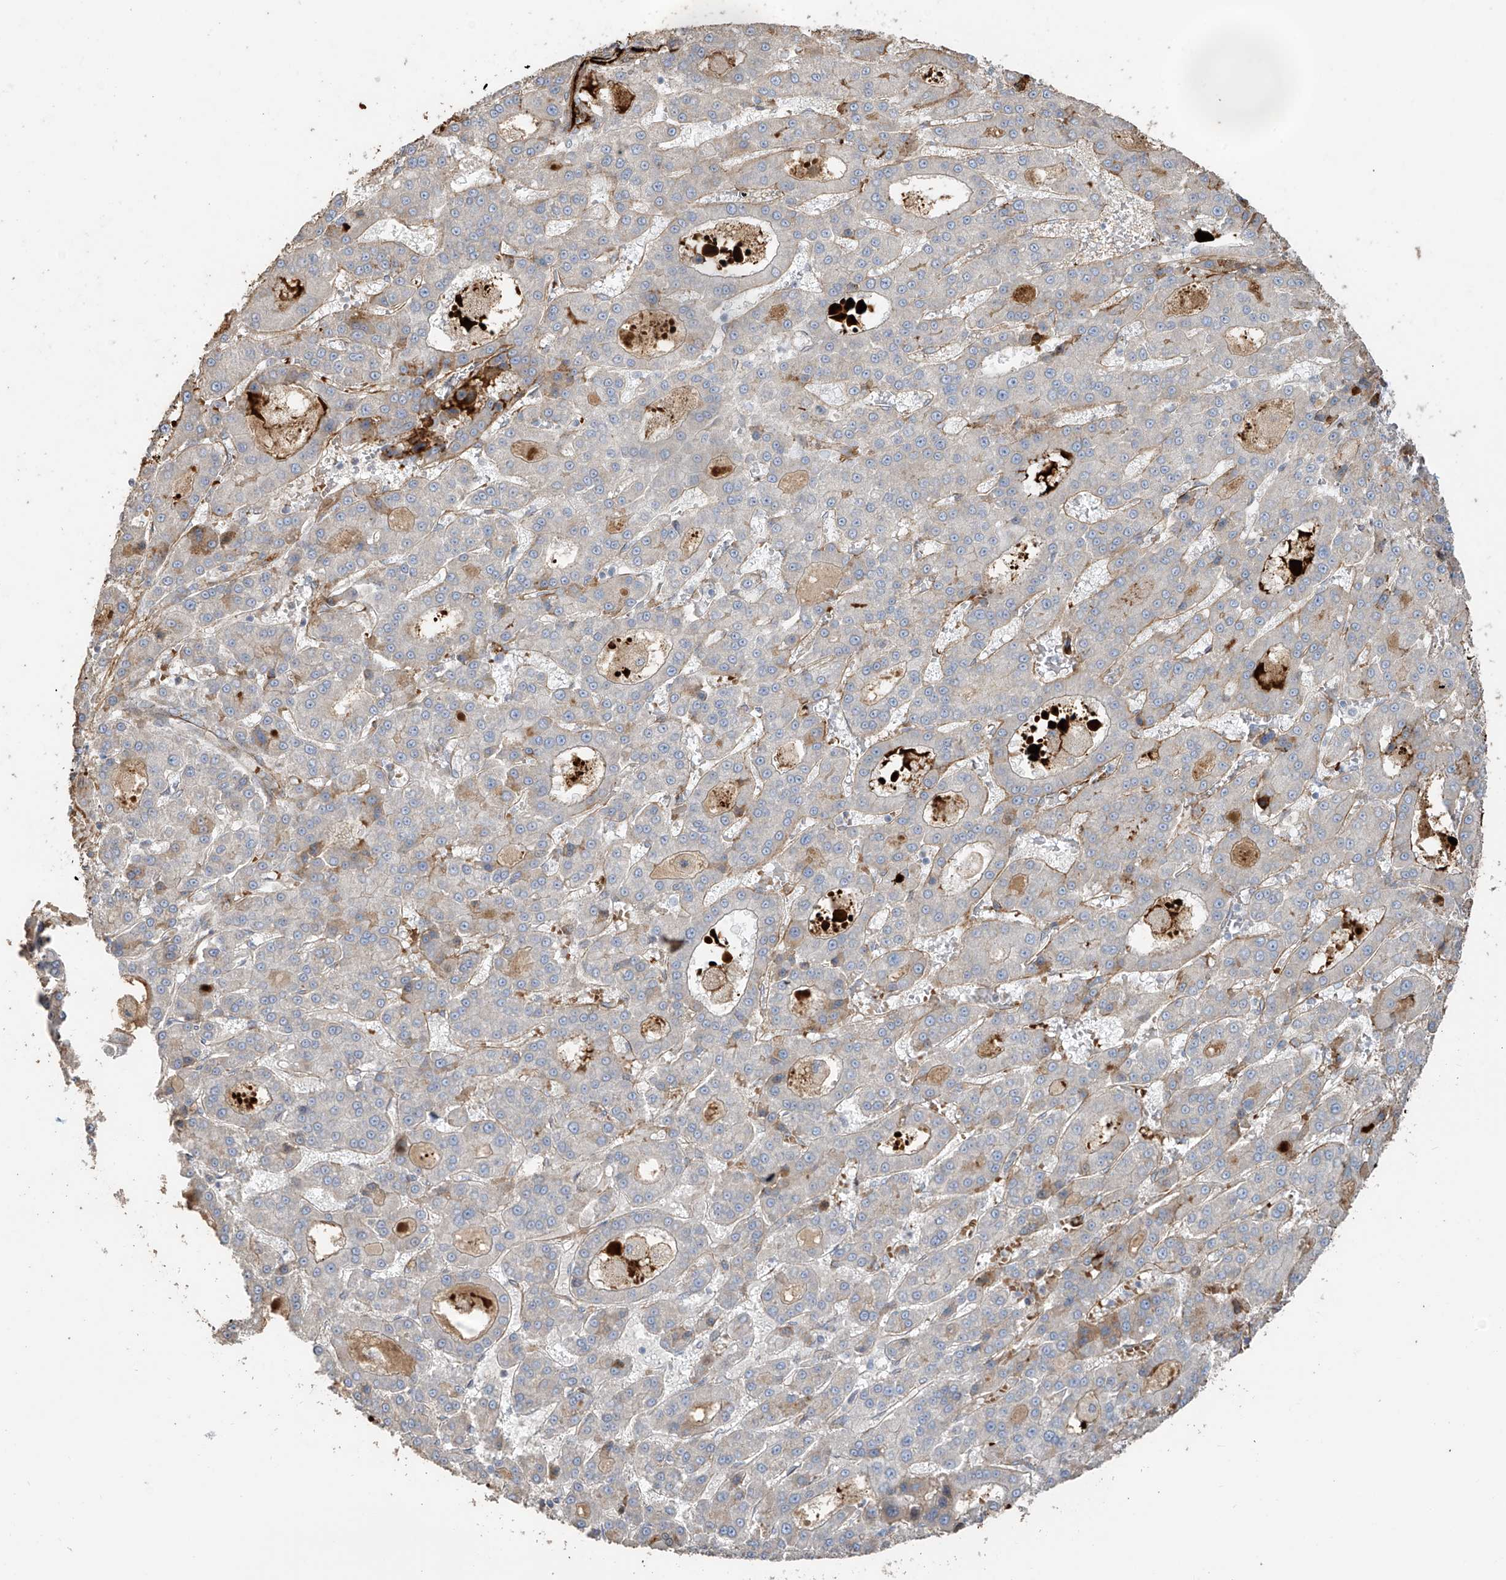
{"staining": {"intensity": "weak", "quantity": "<25%", "location": "cytoplasmic/membranous"}, "tissue": "liver cancer", "cell_type": "Tumor cells", "image_type": "cancer", "snomed": [{"axis": "morphology", "description": "Carcinoma, Hepatocellular, NOS"}, {"axis": "topography", "description": "Liver"}], "caption": "Protein analysis of liver hepatocellular carcinoma reveals no significant expression in tumor cells.", "gene": "ABTB1", "patient": {"sex": "male", "age": 70}}